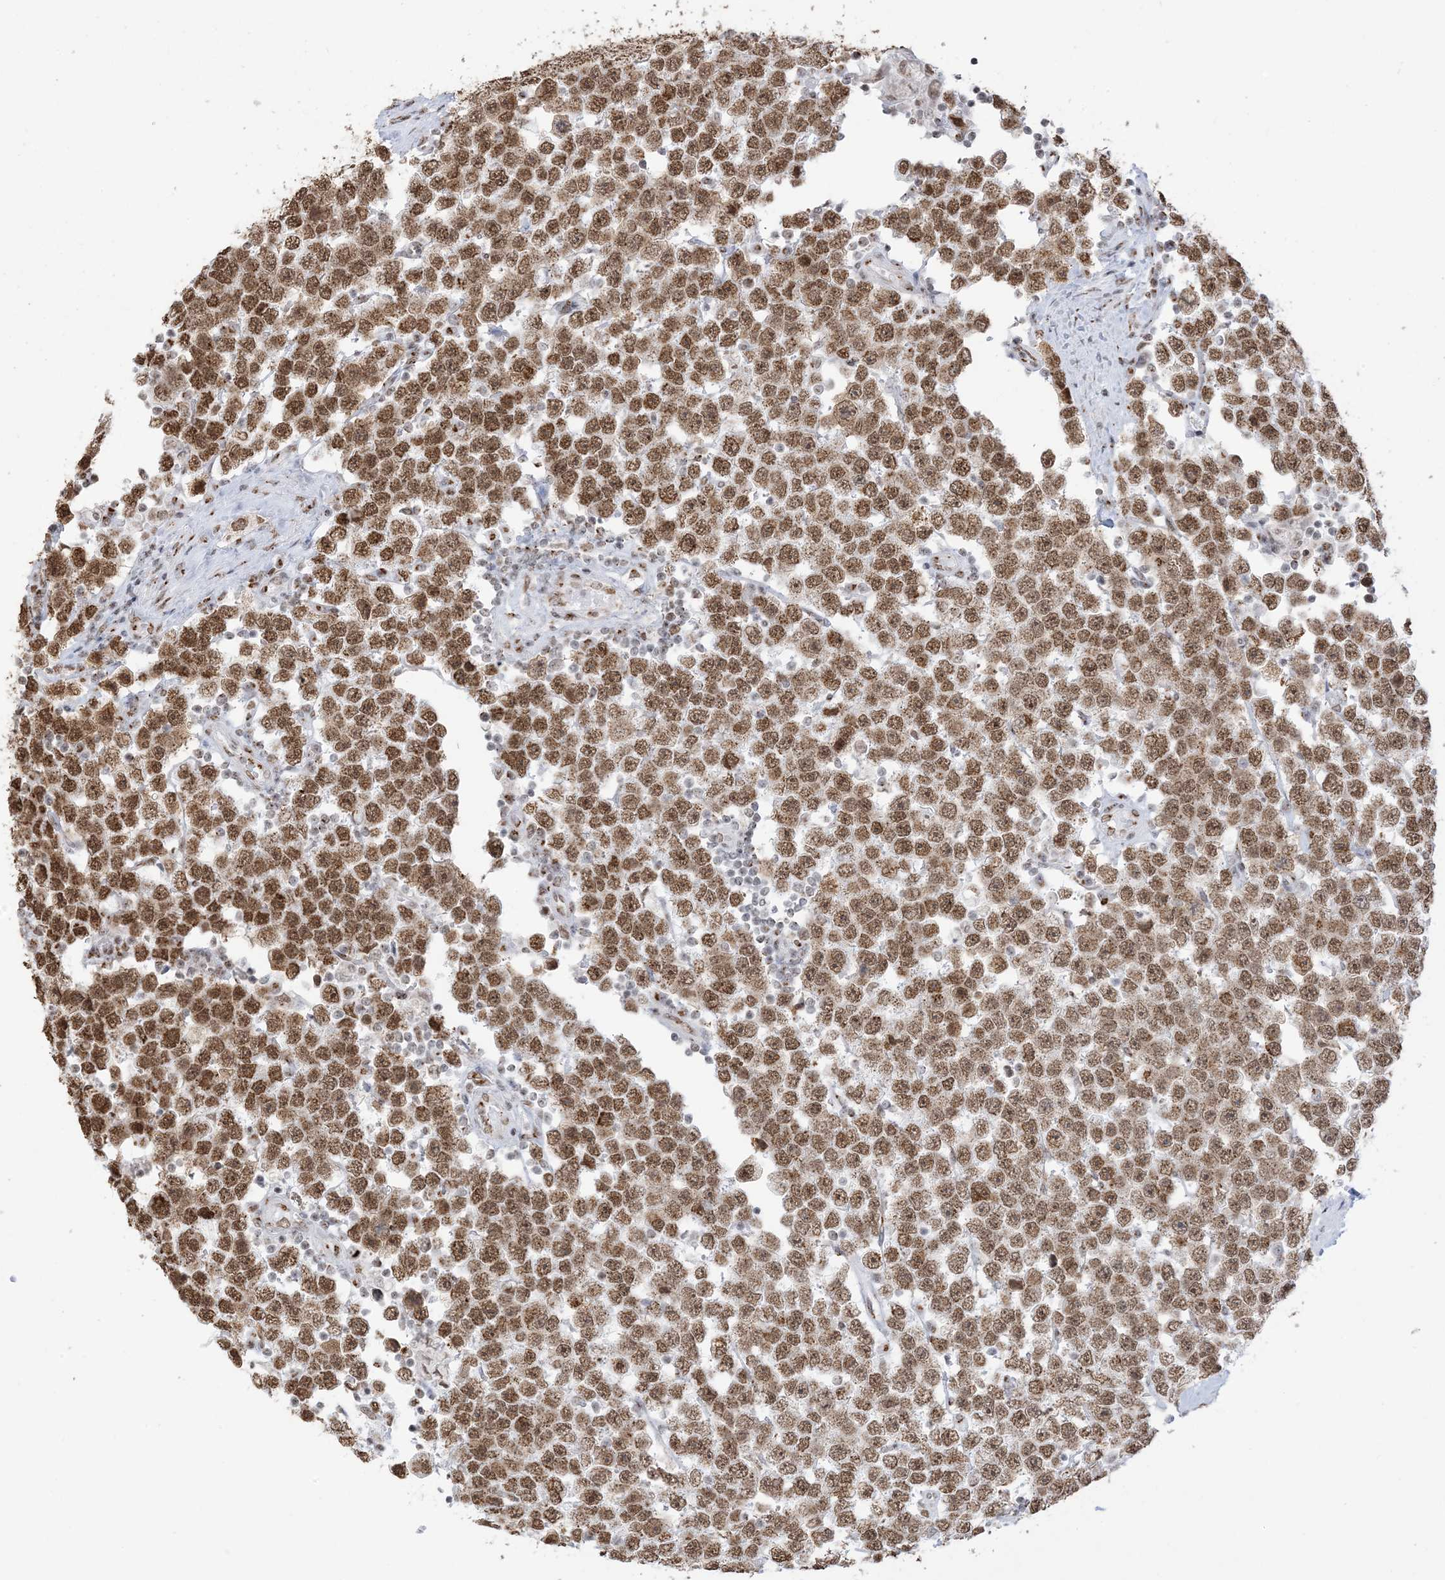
{"staining": {"intensity": "moderate", "quantity": ">75%", "location": "nuclear"}, "tissue": "testis cancer", "cell_type": "Tumor cells", "image_type": "cancer", "snomed": [{"axis": "morphology", "description": "Seminoma, NOS"}, {"axis": "topography", "description": "Testis"}], "caption": "Human testis cancer stained with a protein marker reveals moderate staining in tumor cells.", "gene": "GPR107", "patient": {"sex": "male", "age": 28}}